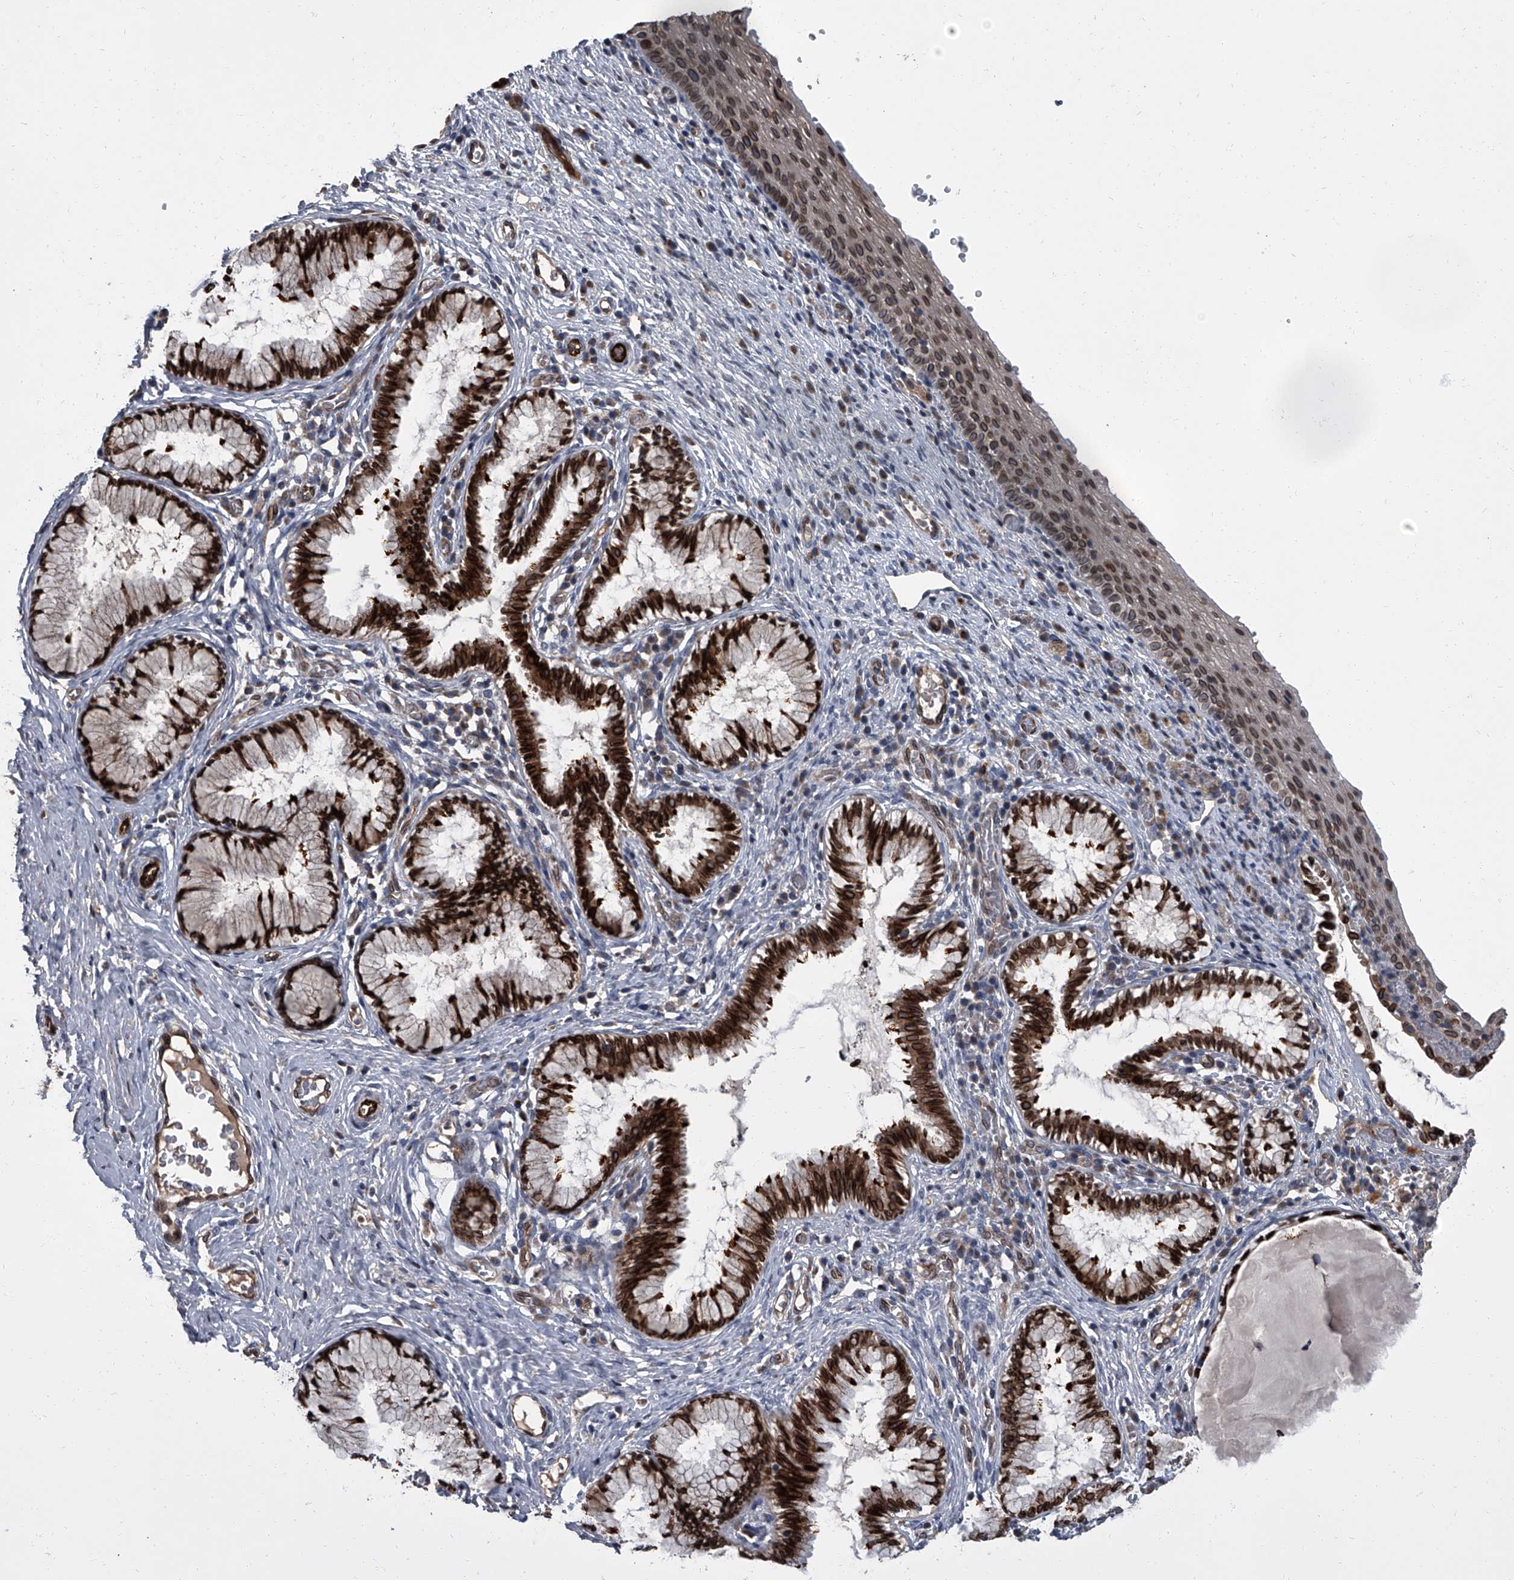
{"staining": {"intensity": "strong", "quantity": ">75%", "location": "cytoplasmic/membranous,nuclear"}, "tissue": "cervix", "cell_type": "Glandular cells", "image_type": "normal", "snomed": [{"axis": "morphology", "description": "Normal tissue, NOS"}, {"axis": "topography", "description": "Cervix"}], "caption": "Protein expression analysis of normal cervix shows strong cytoplasmic/membranous,nuclear expression in about >75% of glandular cells.", "gene": "LRRC8C", "patient": {"sex": "female", "age": 27}}